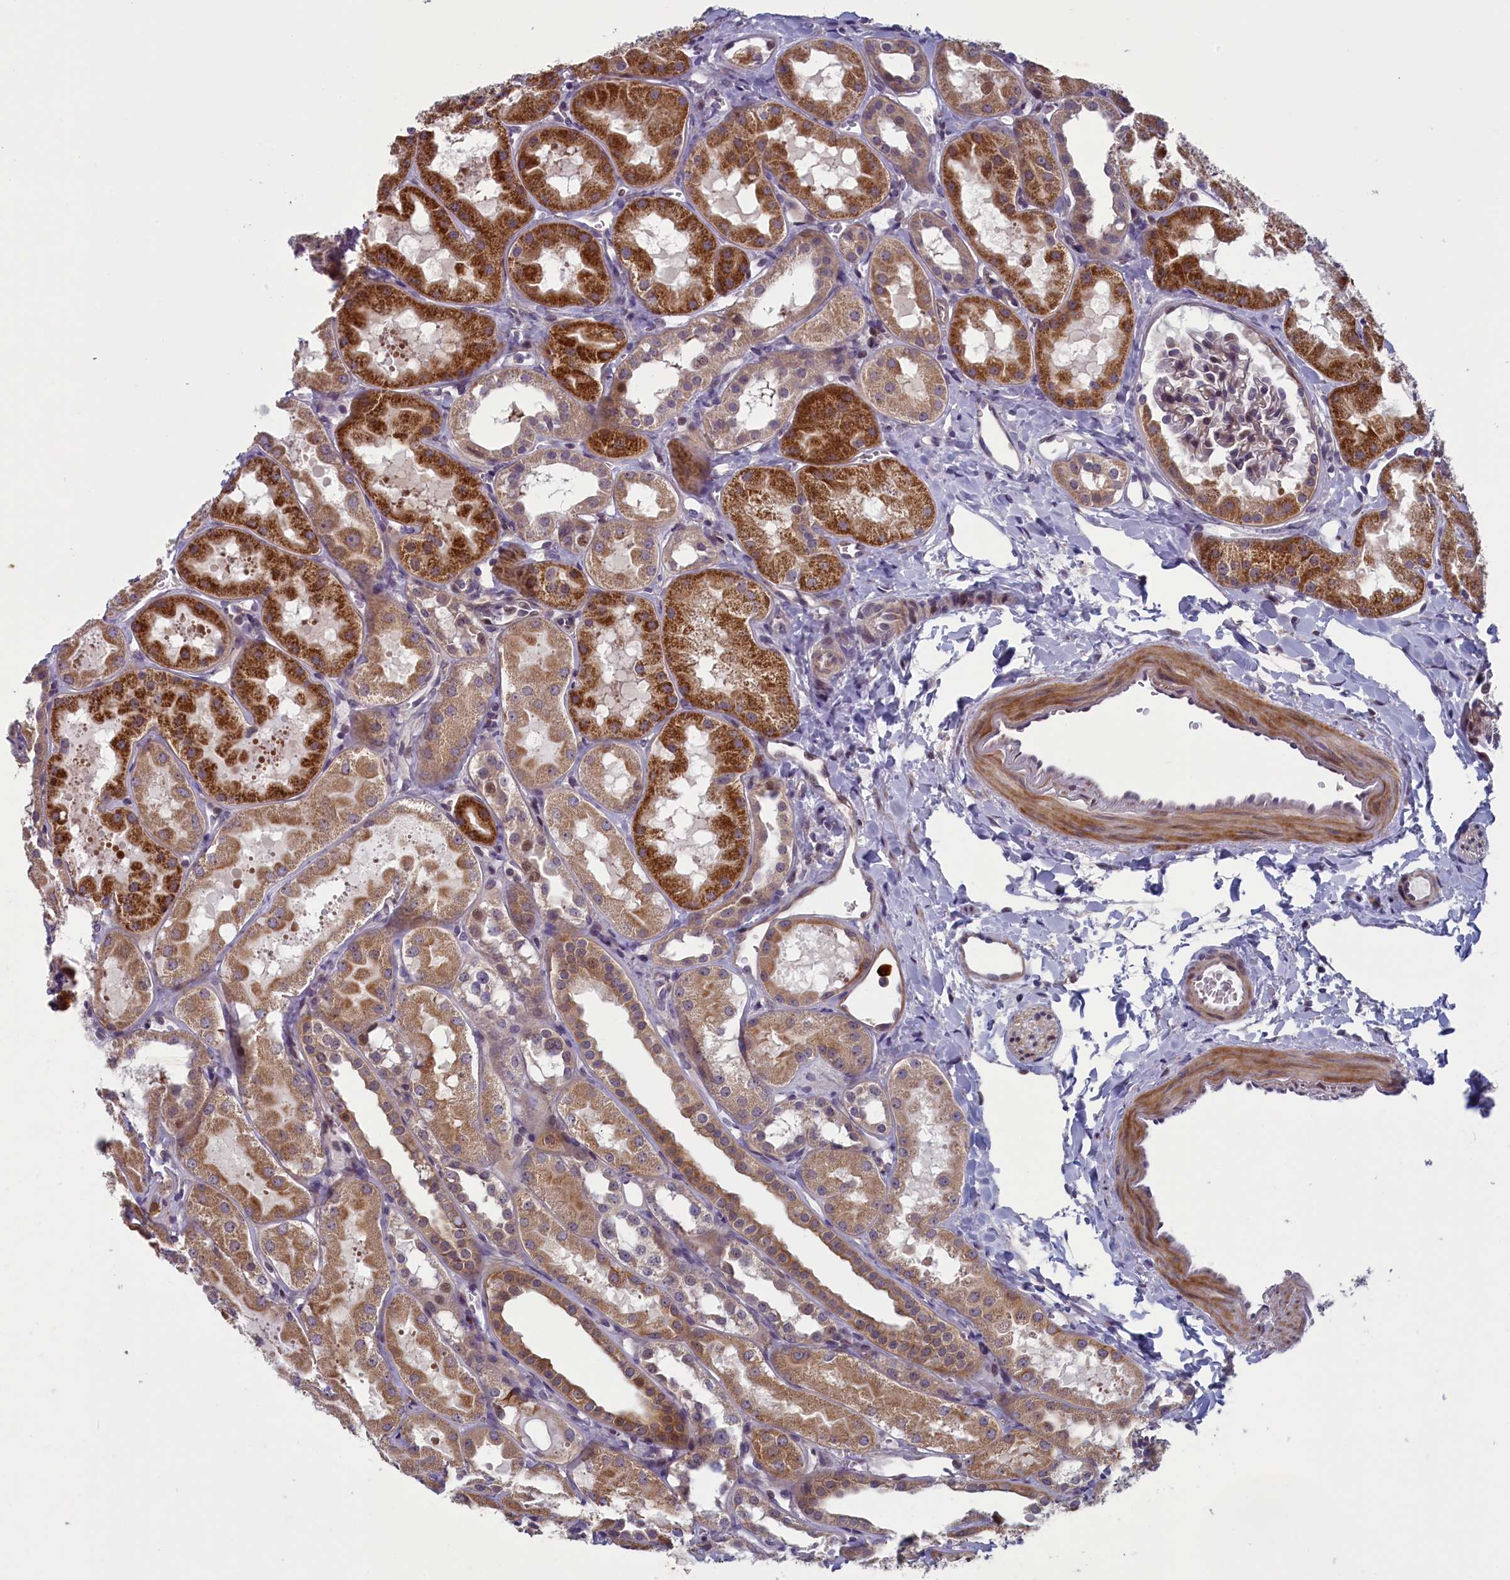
{"staining": {"intensity": "moderate", "quantity": "<25%", "location": "nuclear"}, "tissue": "kidney", "cell_type": "Cells in glomeruli", "image_type": "normal", "snomed": [{"axis": "morphology", "description": "Normal tissue, NOS"}, {"axis": "topography", "description": "Kidney"}, {"axis": "topography", "description": "Urinary bladder"}], "caption": "Immunohistochemical staining of normal human kidney exhibits <25% levels of moderate nuclear protein expression in about <25% of cells in glomeruli.", "gene": "ANKRD39", "patient": {"sex": "male", "age": 16}}